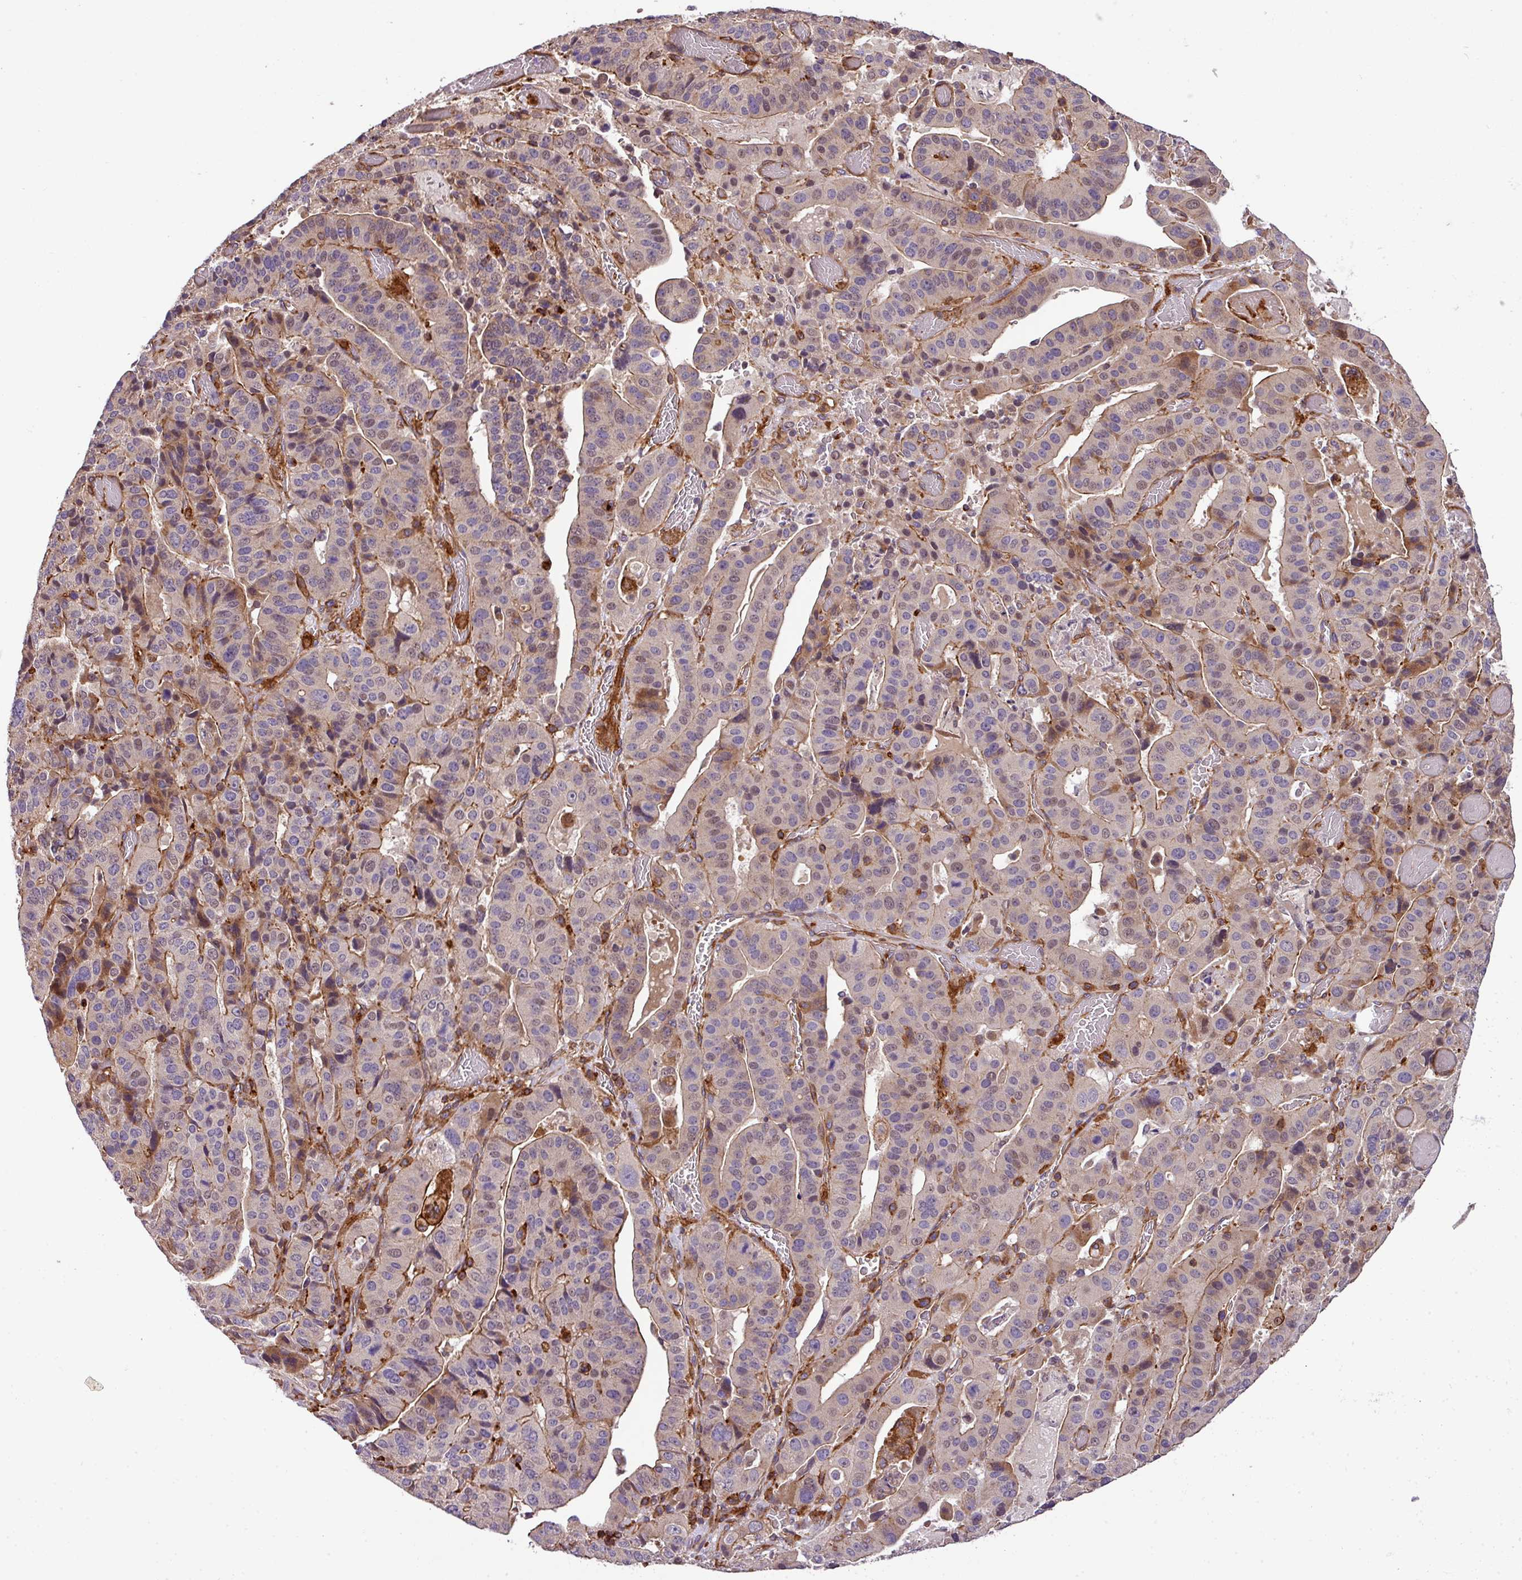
{"staining": {"intensity": "moderate", "quantity": "<25%", "location": "cytoplasmic/membranous,nuclear"}, "tissue": "stomach cancer", "cell_type": "Tumor cells", "image_type": "cancer", "snomed": [{"axis": "morphology", "description": "Adenocarcinoma, NOS"}, {"axis": "topography", "description": "Stomach"}], "caption": "An image of adenocarcinoma (stomach) stained for a protein shows moderate cytoplasmic/membranous and nuclear brown staining in tumor cells.", "gene": "CASS4", "patient": {"sex": "male", "age": 48}}